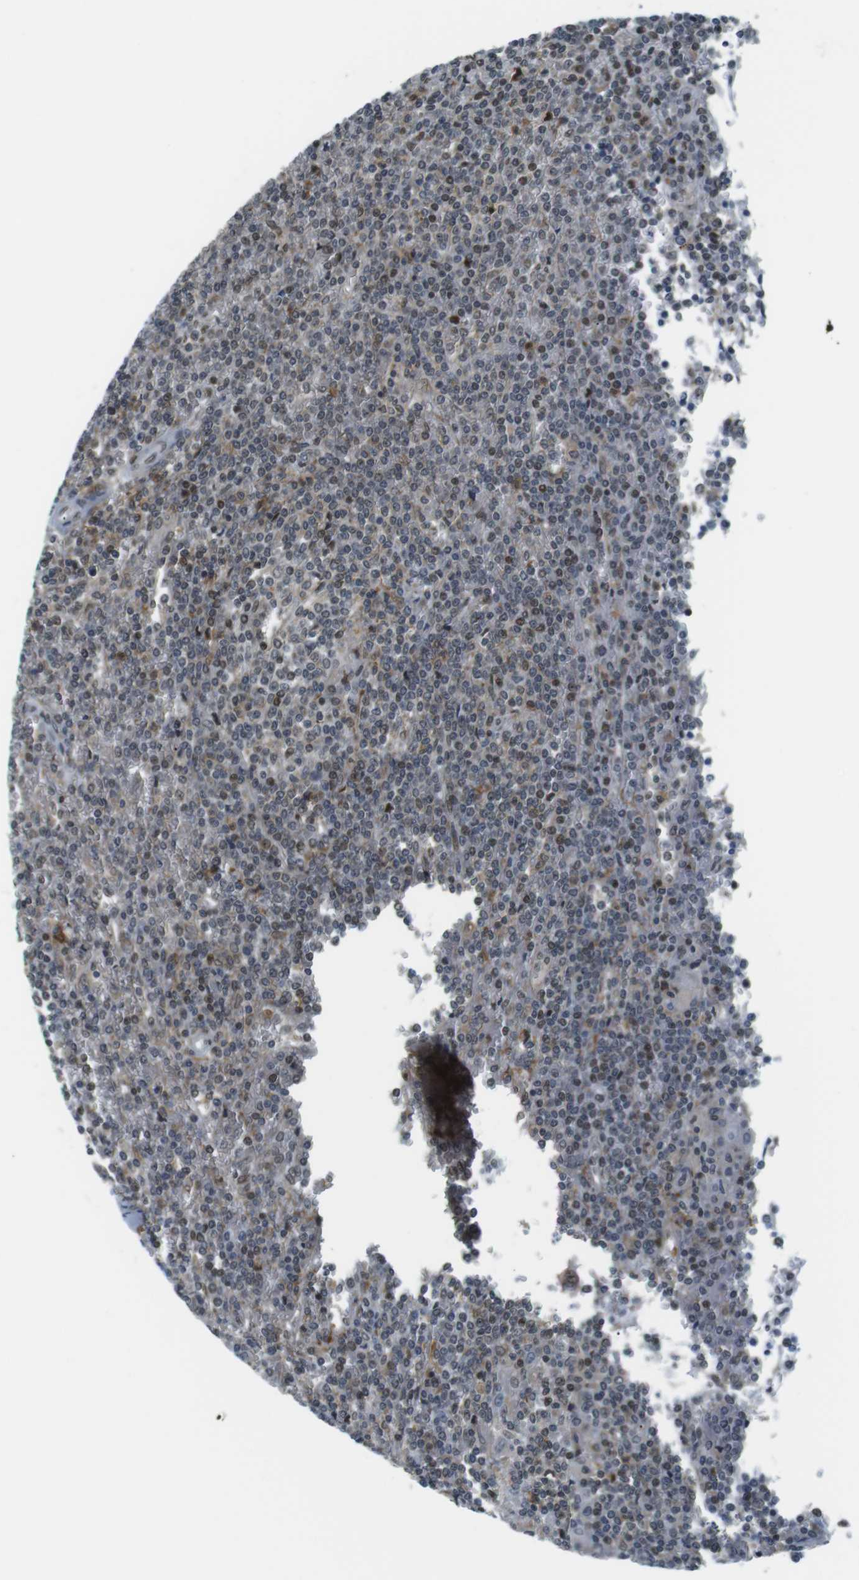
{"staining": {"intensity": "weak", "quantity": "25%-75%", "location": "nuclear"}, "tissue": "lymphoma", "cell_type": "Tumor cells", "image_type": "cancer", "snomed": [{"axis": "morphology", "description": "Malignant lymphoma, non-Hodgkin's type, Low grade"}, {"axis": "topography", "description": "Spleen"}], "caption": "Immunohistochemical staining of human malignant lymphoma, non-Hodgkin's type (low-grade) shows weak nuclear protein staining in approximately 25%-75% of tumor cells. (Stains: DAB in brown, nuclei in blue, Microscopy: brightfield microscopy at high magnification).", "gene": "USP7", "patient": {"sex": "female", "age": 19}}